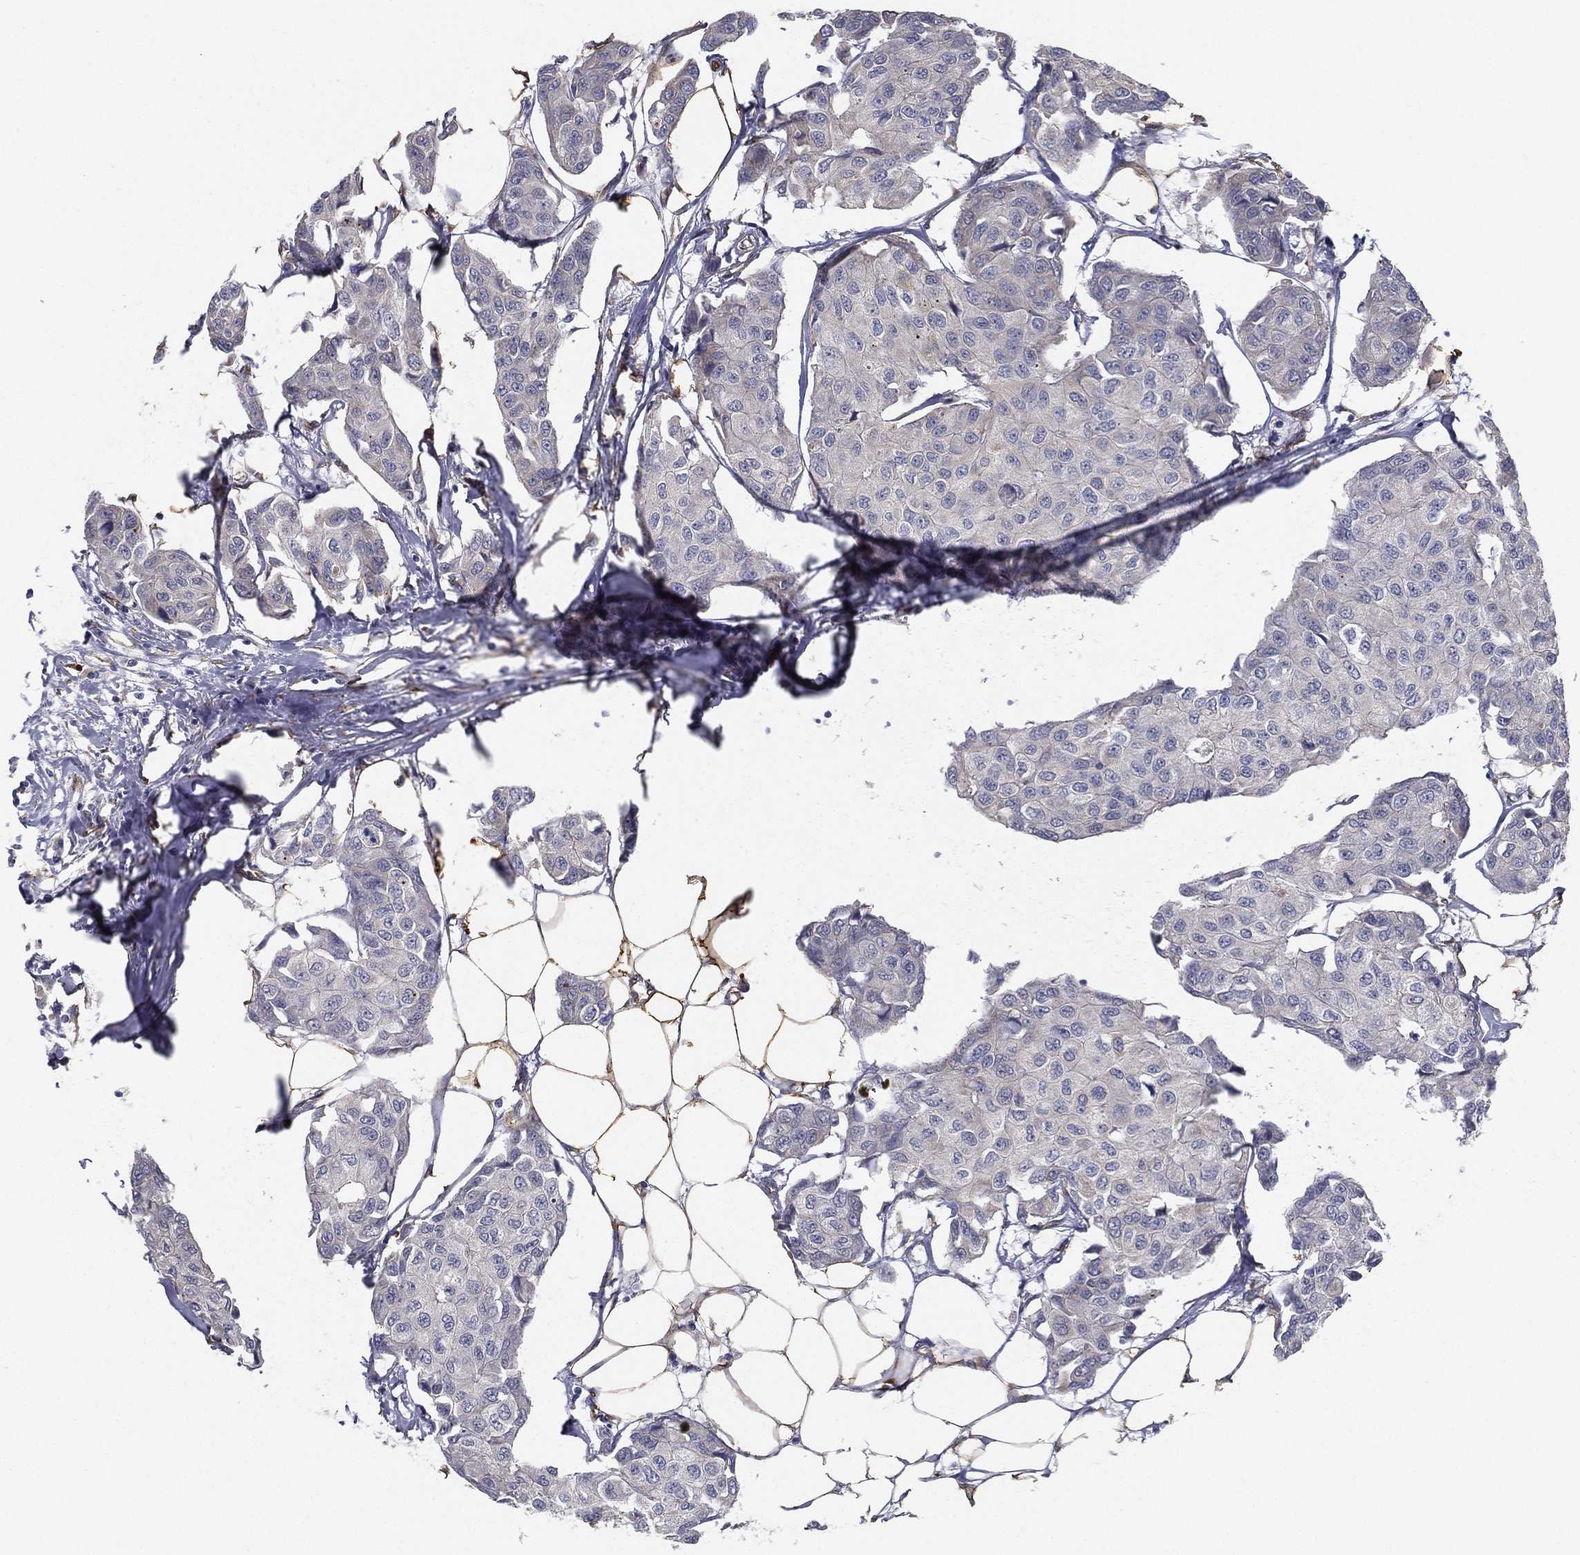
{"staining": {"intensity": "negative", "quantity": "none", "location": "none"}, "tissue": "breast cancer", "cell_type": "Tumor cells", "image_type": "cancer", "snomed": [{"axis": "morphology", "description": "Duct carcinoma"}, {"axis": "topography", "description": "Breast"}], "caption": "Protein analysis of breast cancer shows no significant expression in tumor cells. Nuclei are stained in blue.", "gene": "LRRC56", "patient": {"sex": "female", "age": 80}}